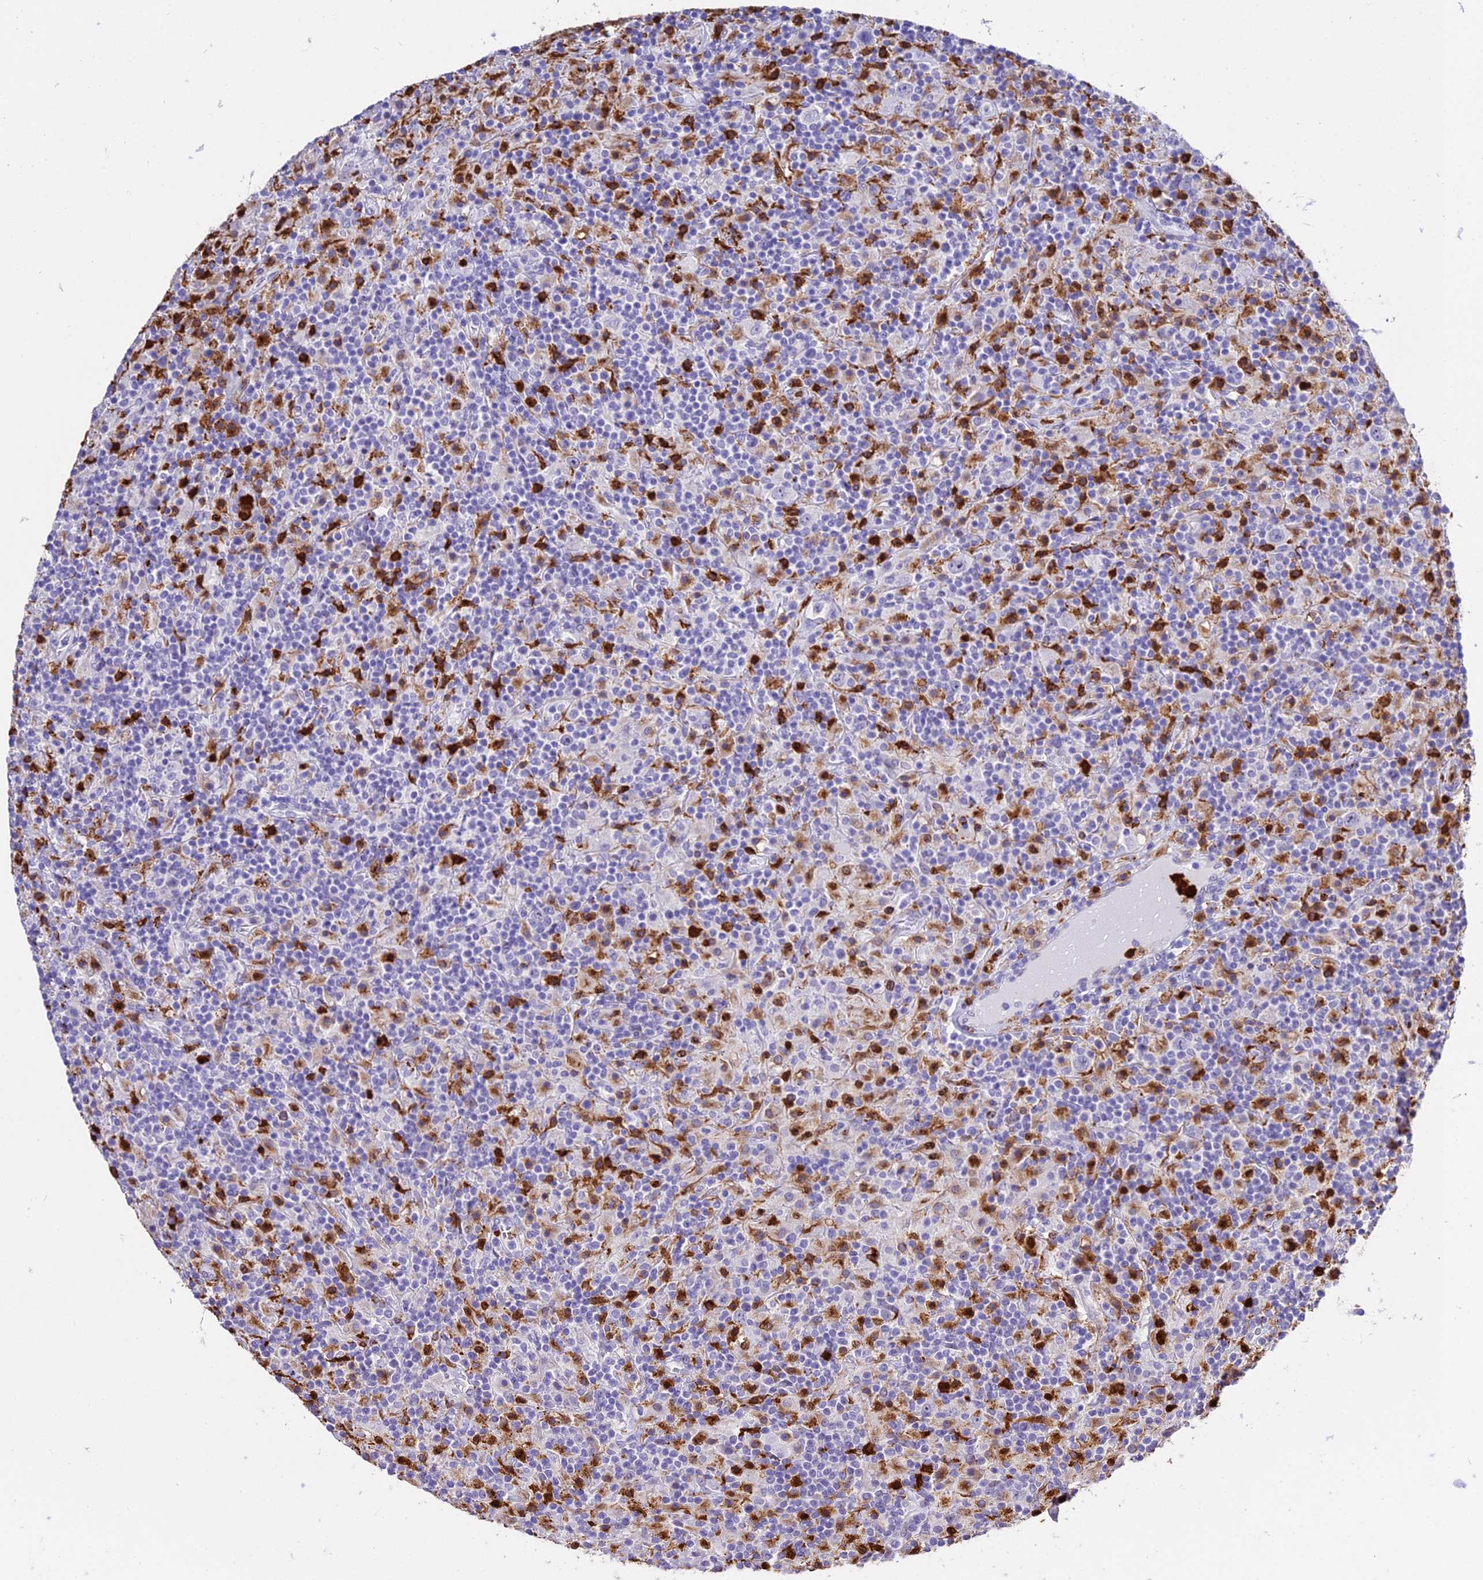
{"staining": {"intensity": "negative", "quantity": "none", "location": "none"}, "tissue": "lymphoma", "cell_type": "Tumor cells", "image_type": "cancer", "snomed": [{"axis": "morphology", "description": "Hodgkin's disease, NOS"}, {"axis": "topography", "description": "Lymph node"}], "caption": "Hodgkin's disease stained for a protein using immunohistochemistry (IHC) reveals no staining tumor cells.", "gene": "MCM10", "patient": {"sex": "male", "age": 70}}